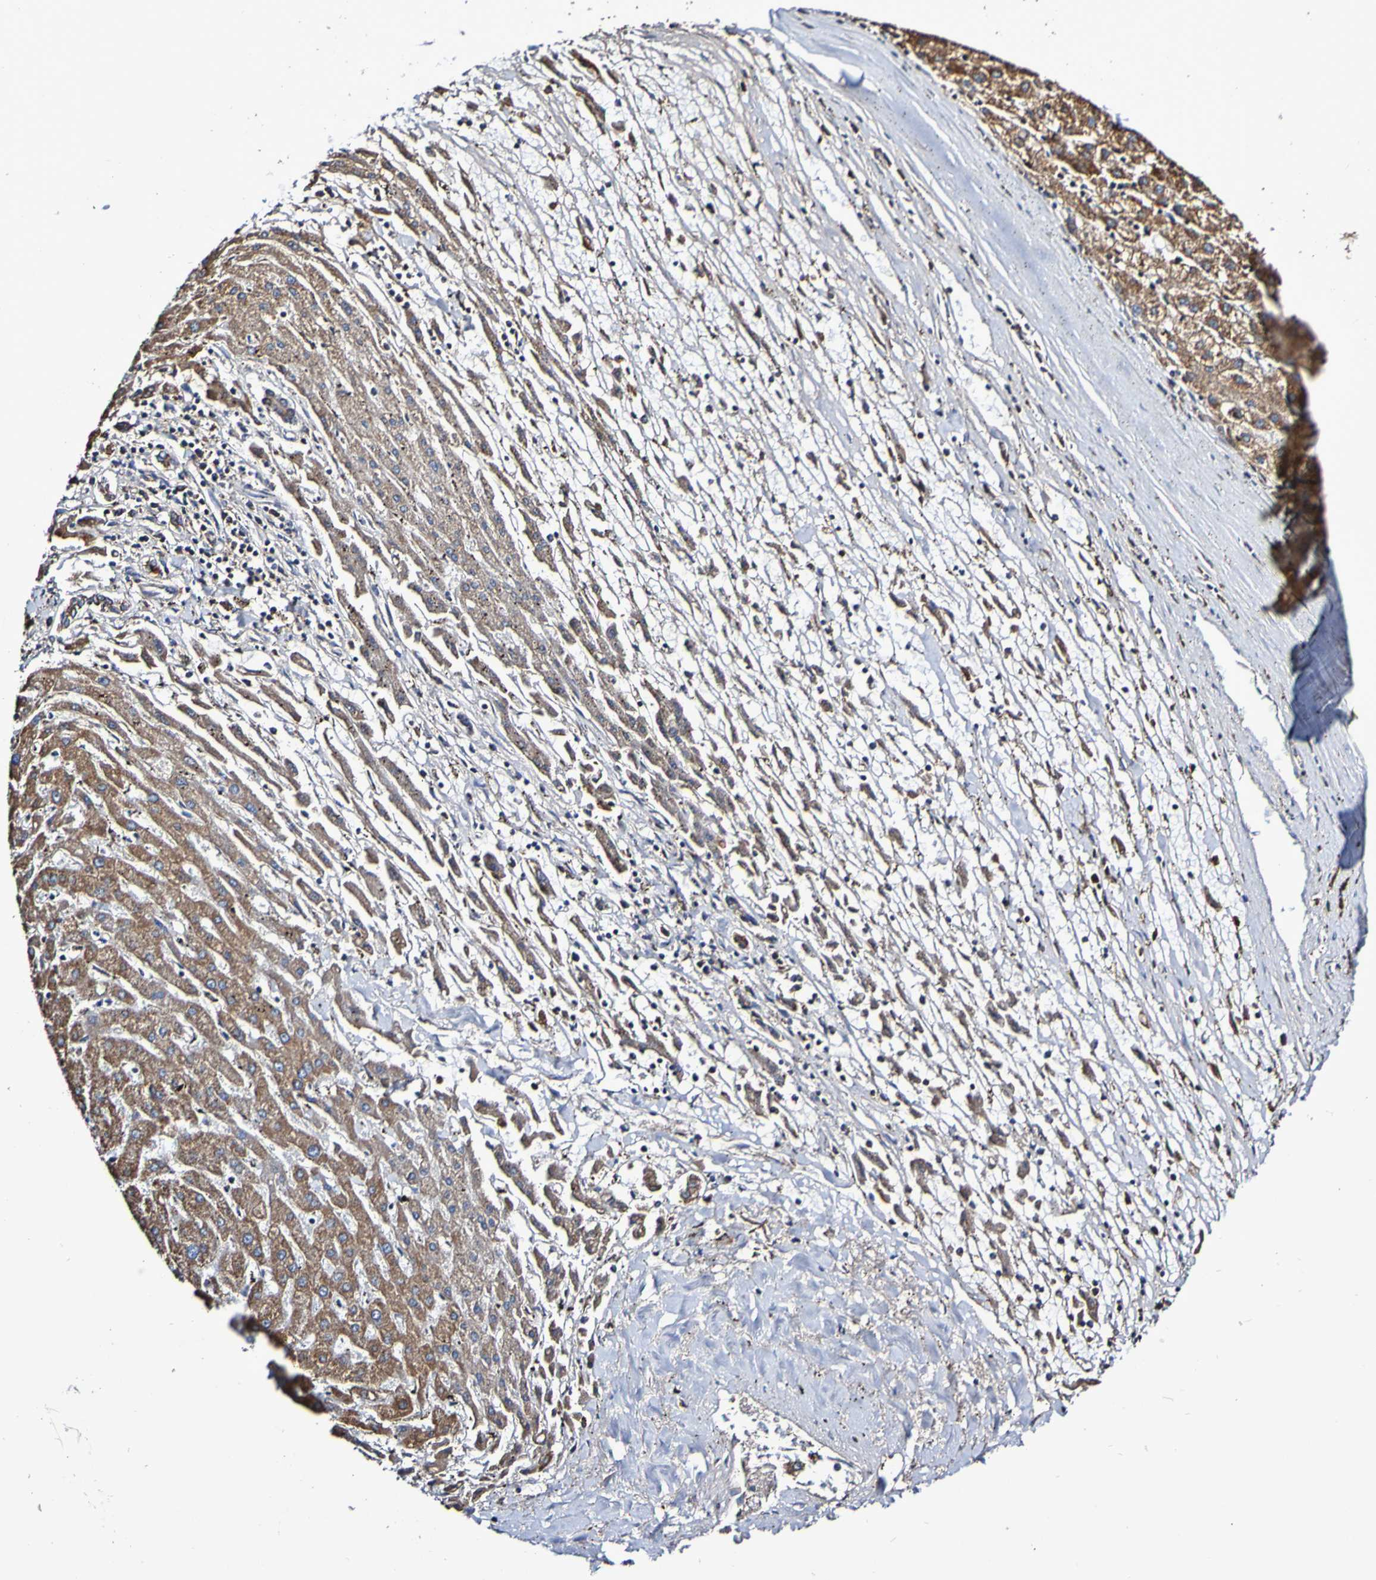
{"staining": {"intensity": "strong", "quantity": ">75%", "location": "cytoplasmic/membranous"}, "tissue": "liver cancer", "cell_type": "Tumor cells", "image_type": "cancer", "snomed": [{"axis": "morphology", "description": "Carcinoma, Hepatocellular, NOS"}, {"axis": "topography", "description": "Liver"}], "caption": "Liver cancer stained with a protein marker shows strong staining in tumor cells.", "gene": "IL18R1", "patient": {"sex": "male", "age": 72}}